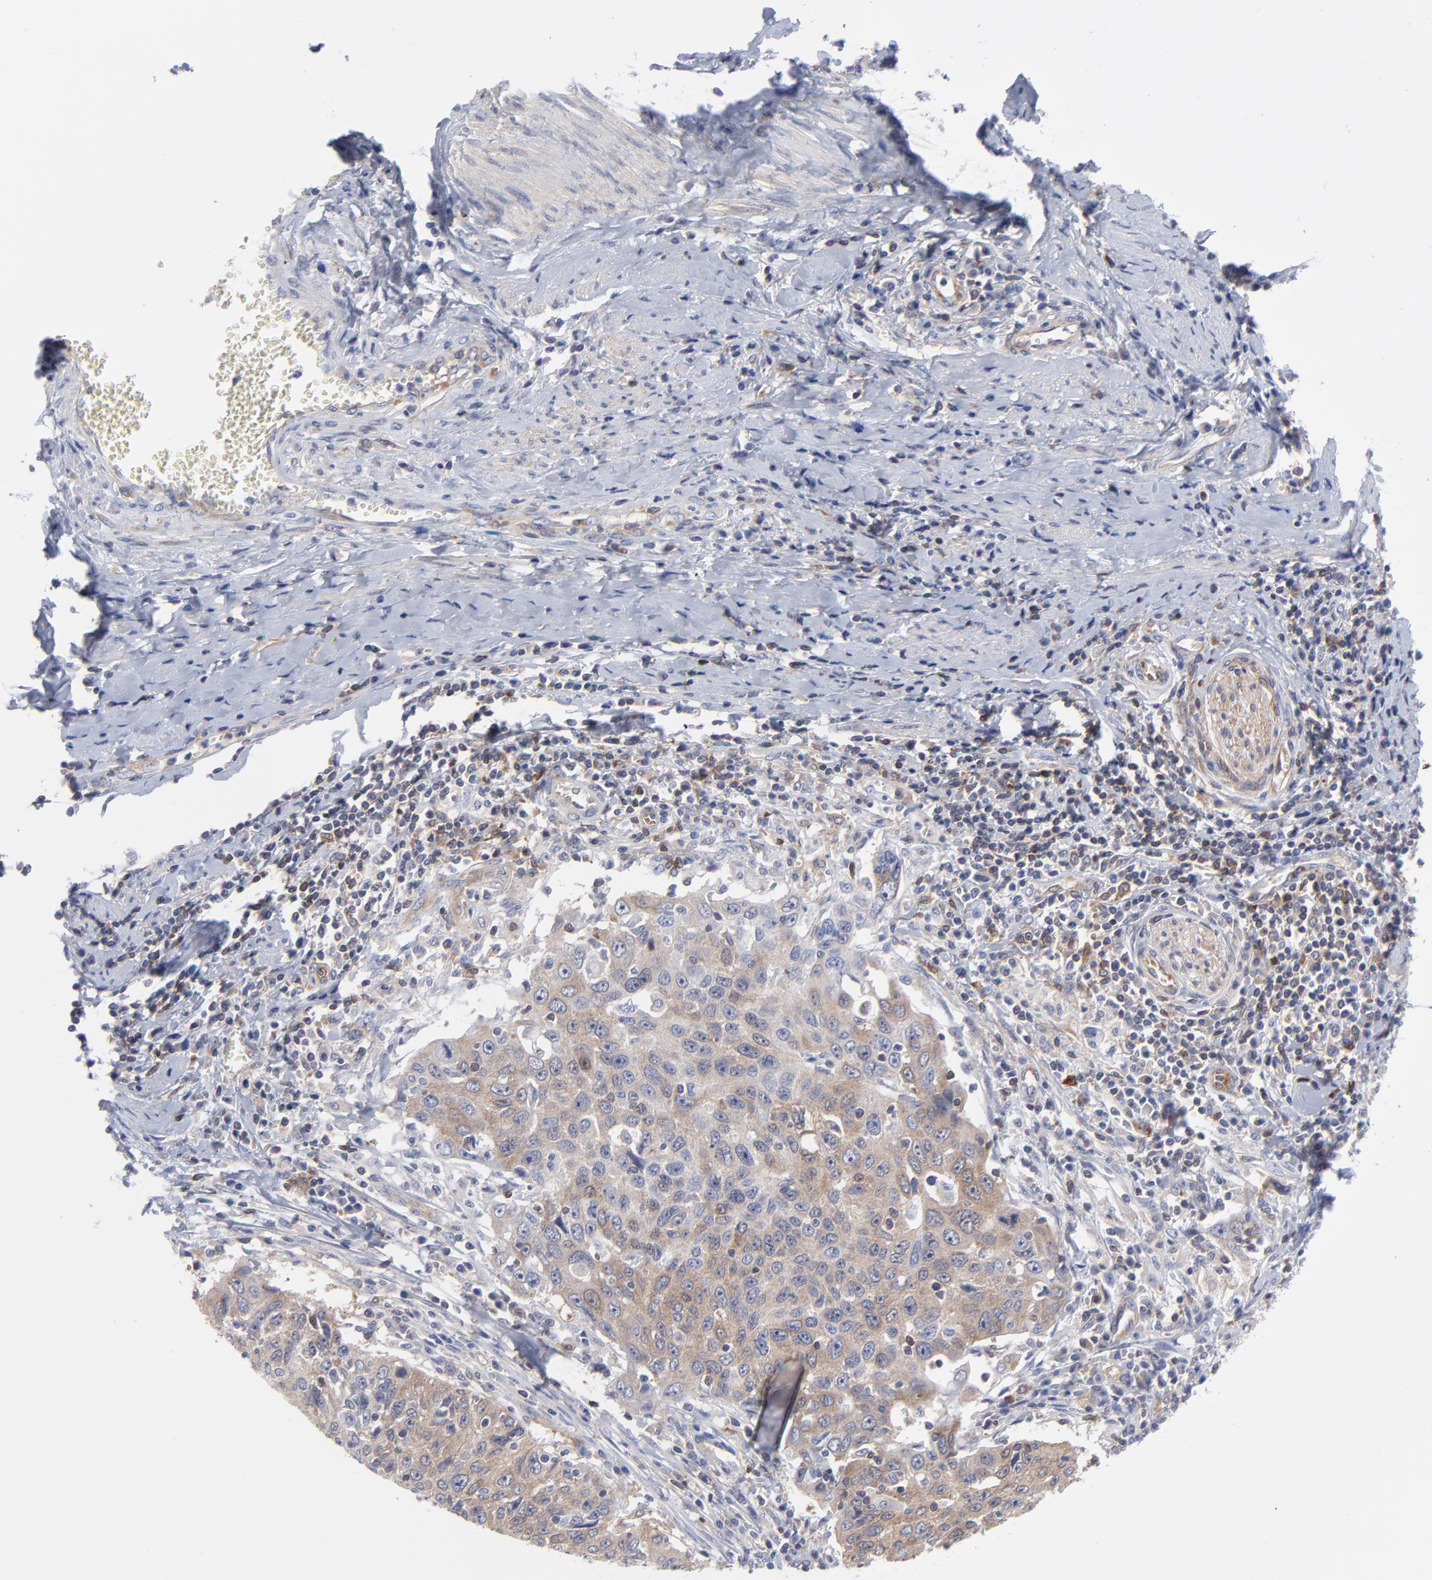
{"staining": {"intensity": "weak", "quantity": ">75%", "location": "cytoplasmic/membranous"}, "tissue": "cervical cancer", "cell_type": "Tumor cells", "image_type": "cancer", "snomed": [{"axis": "morphology", "description": "Squamous cell carcinoma, NOS"}, {"axis": "topography", "description": "Cervix"}], "caption": "A histopathology image showing weak cytoplasmic/membranous expression in approximately >75% of tumor cells in cervical cancer (squamous cell carcinoma), as visualized by brown immunohistochemical staining.", "gene": "NFKBIA", "patient": {"sex": "female", "age": 53}}